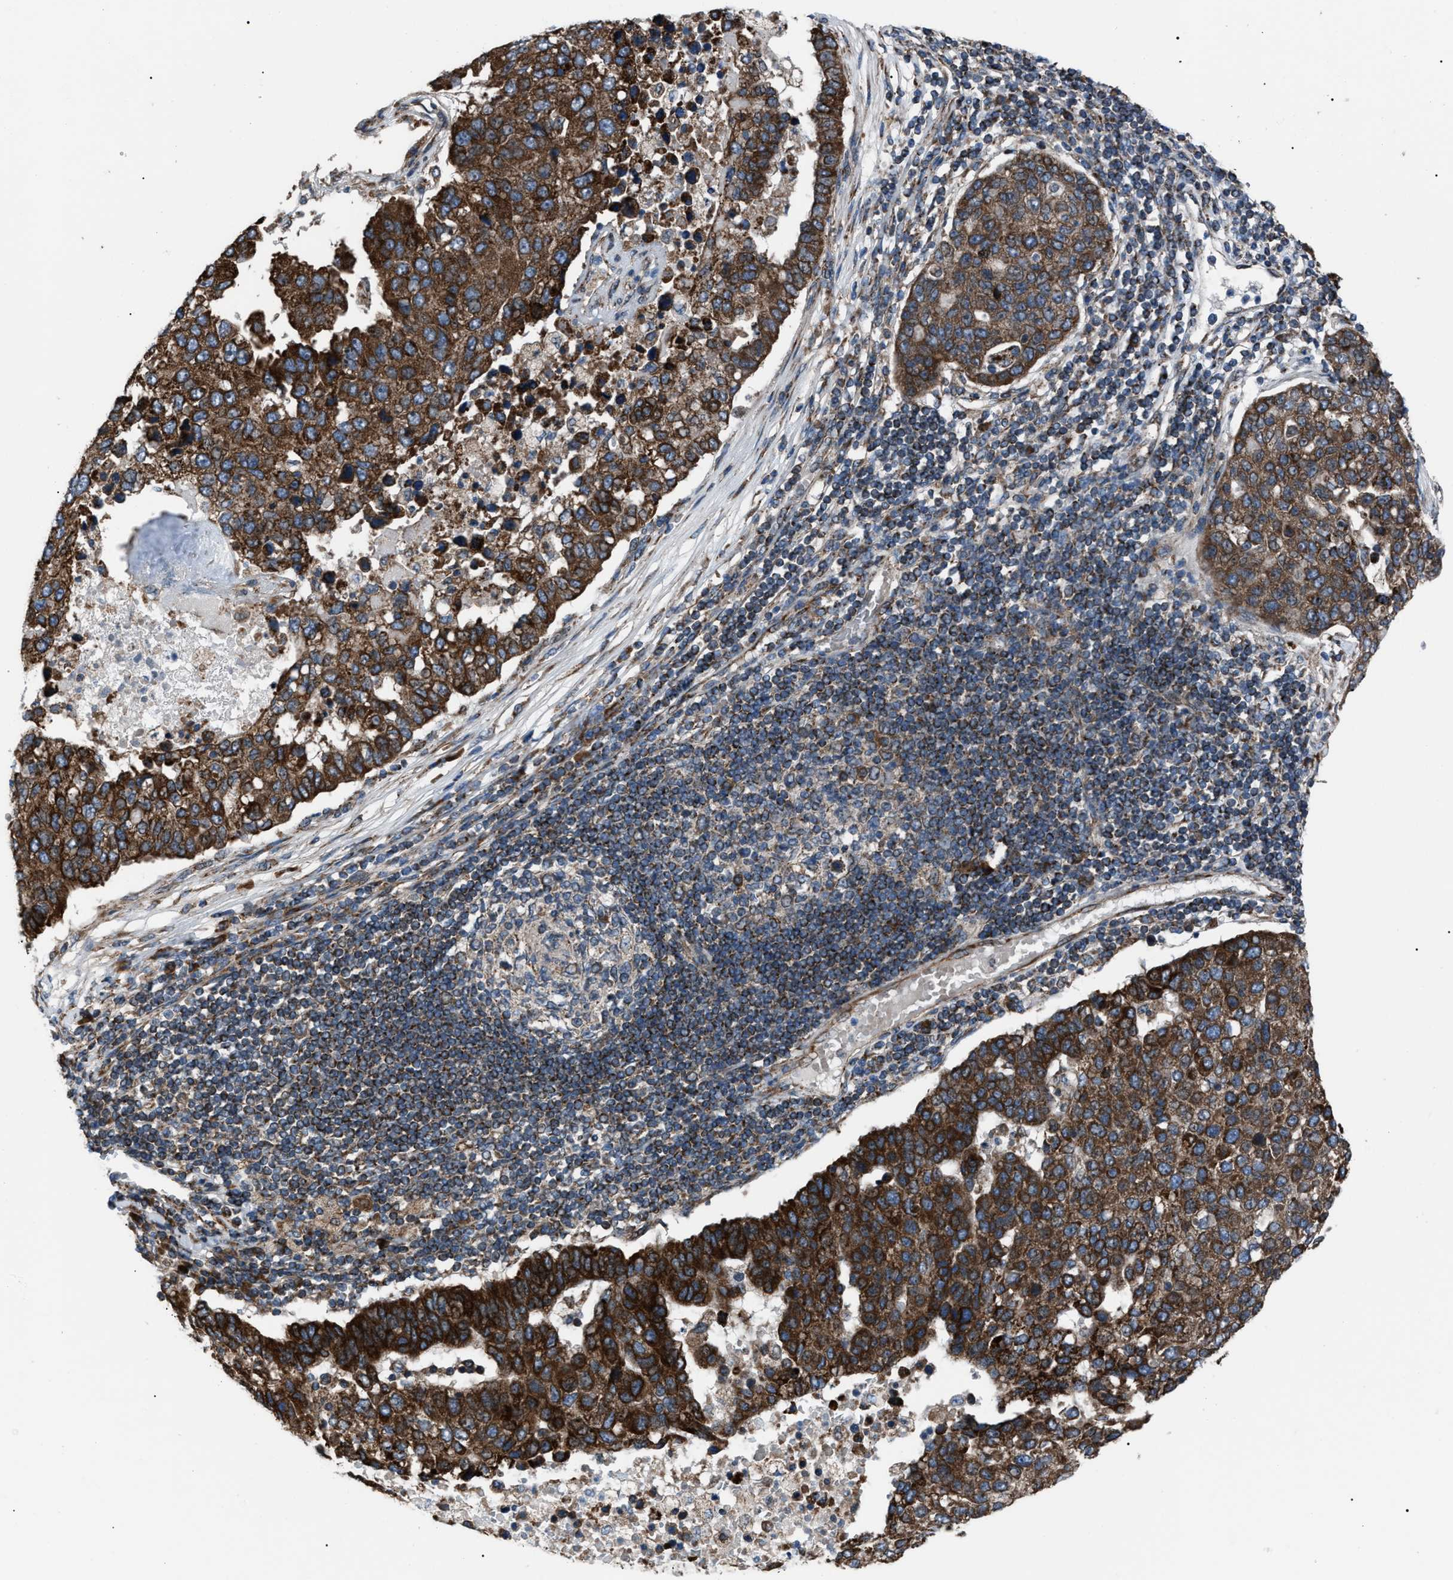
{"staining": {"intensity": "strong", "quantity": ">75%", "location": "cytoplasmic/membranous"}, "tissue": "pancreatic cancer", "cell_type": "Tumor cells", "image_type": "cancer", "snomed": [{"axis": "morphology", "description": "Adenocarcinoma, NOS"}, {"axis": "topography", "description": "Pancreas"}], "caption": "Human pancreatic adenocarcinoma stained for a protein (brown) demonstrates strong cytoplasmic/membranous positive positivity in approximately >75% of tumor cells.", "gene": "AGO2", "patient": {"sex": "female", "age": 61}}